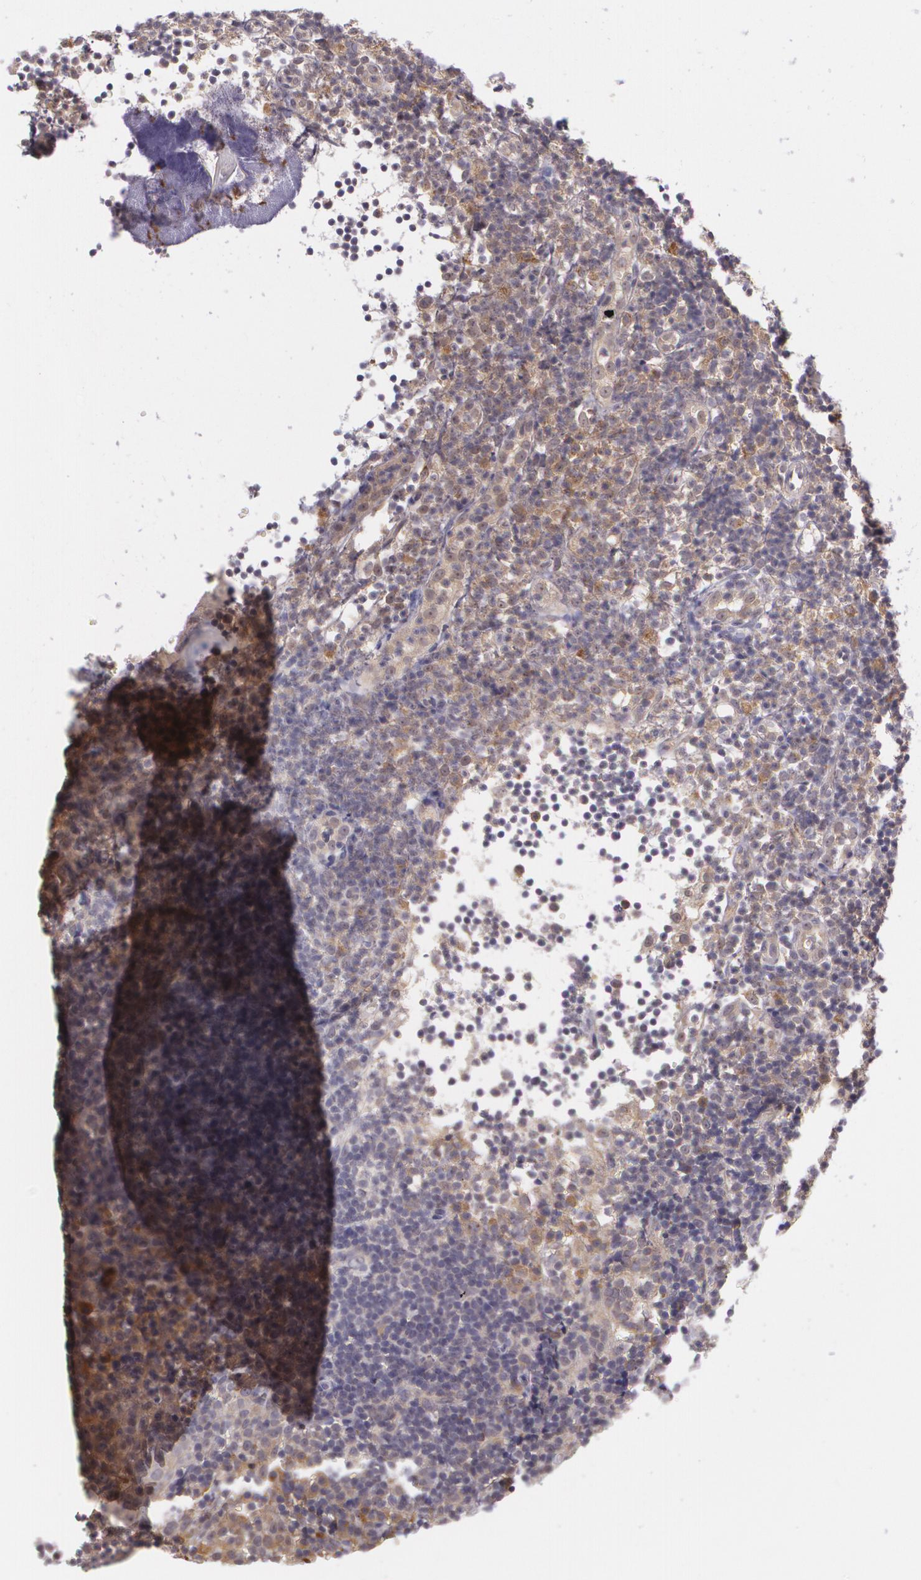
{"staining": {"intensity": "moderate", "quantity": "<25%", "location": "cytoplasmic/membranous"}, "tissue": "tonsil", "cell_type": "Germinal center cells", "image_type": "normal", "snomed": [{"axis": "morphology", "description": "Normal tissue, NOS"}, {"axis": "topography", "description": "Tonsil"}], "caption": "Protein staining of normal tonsil displays moderate cytoplasmic/membranous positivity in approximately <25% of germinal center cells. Using DAB (3,3'-diaminobenzidine) (brown) and hematoxylin (blue) stains, captured at high magnification using brightfield microscopy.", "gene": "CCL17", "patient": {"sex": "female", "age": 40}}